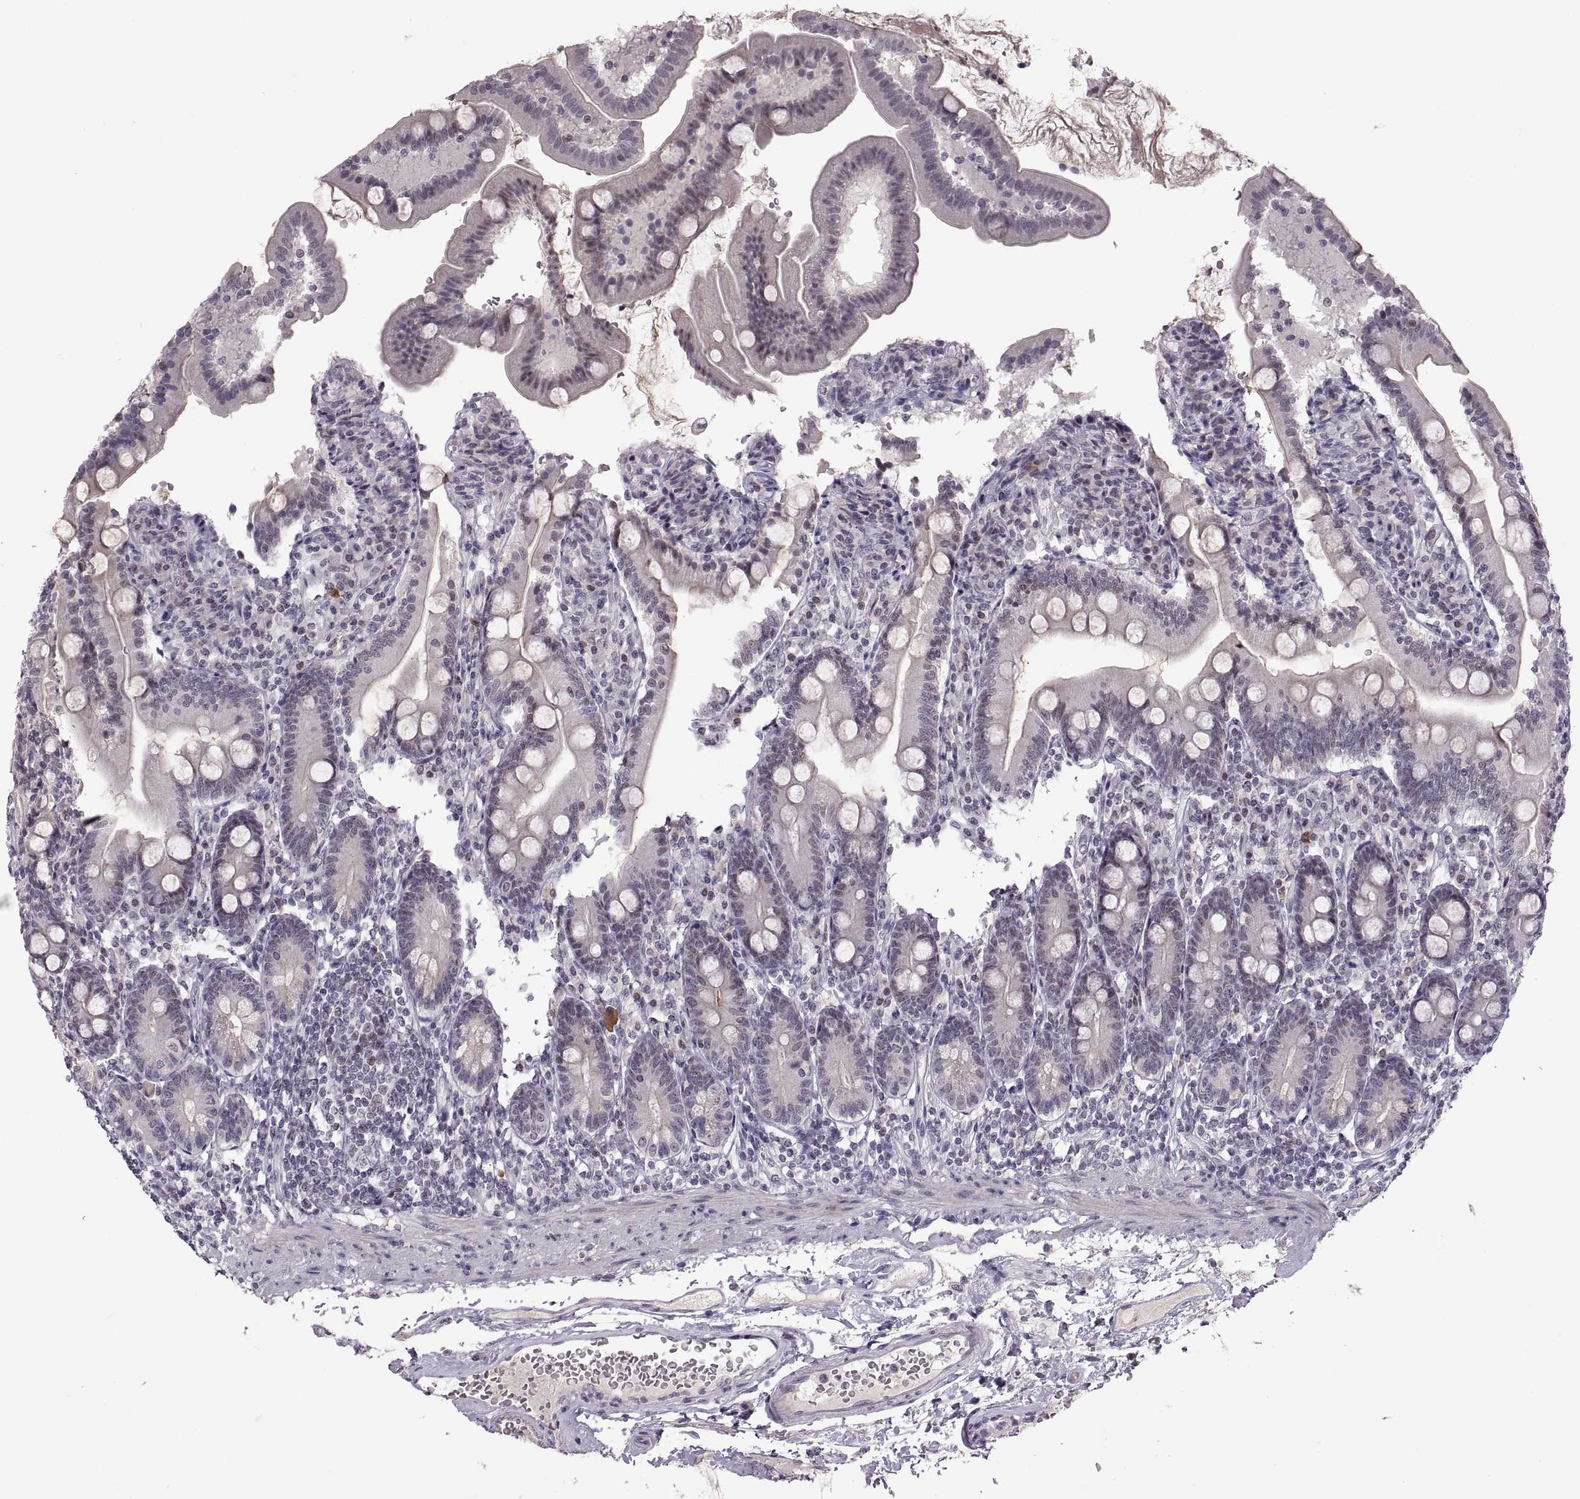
{"staining": {"intensity": "negative", "quantity": "none", "location": "none"}, "tissue": "duodenum", "cell_type": "Glandular cells", "image_type": "normal", "snomed": [{"axis": "morphology", "description": "Normal tissue, NOS"}, {"axis": "topography", "description": "Duodenum"}], "caption": "High power microscopy photomicrograph of an immunohistochemistry photomicrograph of unremarkable duodenum, revealing no significant expression in glandular cells.", "gene": "NEK2", "patient": {"sex": "female", "age": 67}}